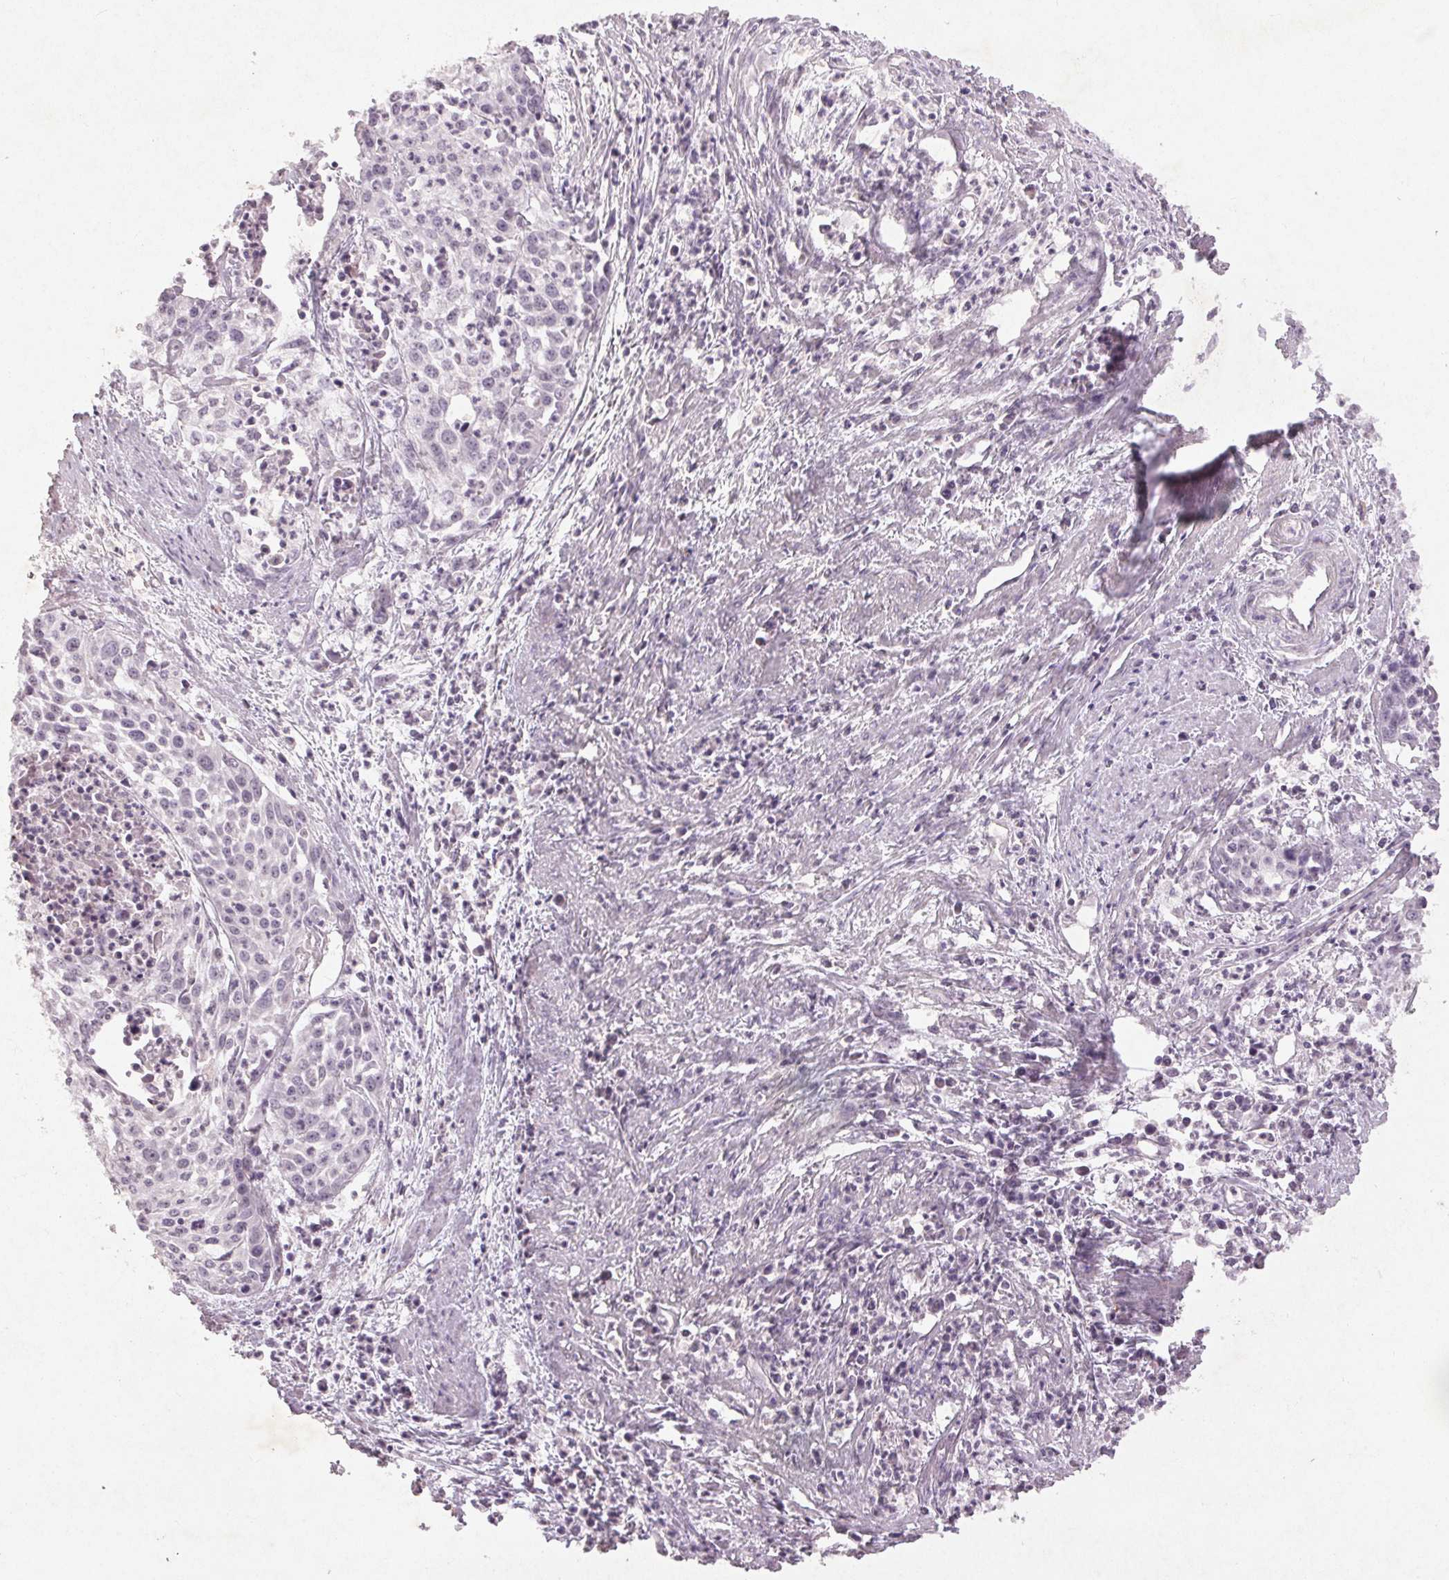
{"staining": {"intensity": "negative", "quantity": "none", "location": "none"}, "tissue": "cervical cancer", "cell_type": "Tumor cells", "image_type": "cancer", "snomed": [{"axis": "morphology", "description": "Squamous cell carcinoma, NOS"}, {"axis": "topography", "description": "Cervix"}], "caption": "Immunohistochemical staining of cervical cancer (squamous cell carcinoma) reveals no significant staining in tumor cells.", "gene": "KLRC3", "patient": {"sex": "female", "age": 39}}